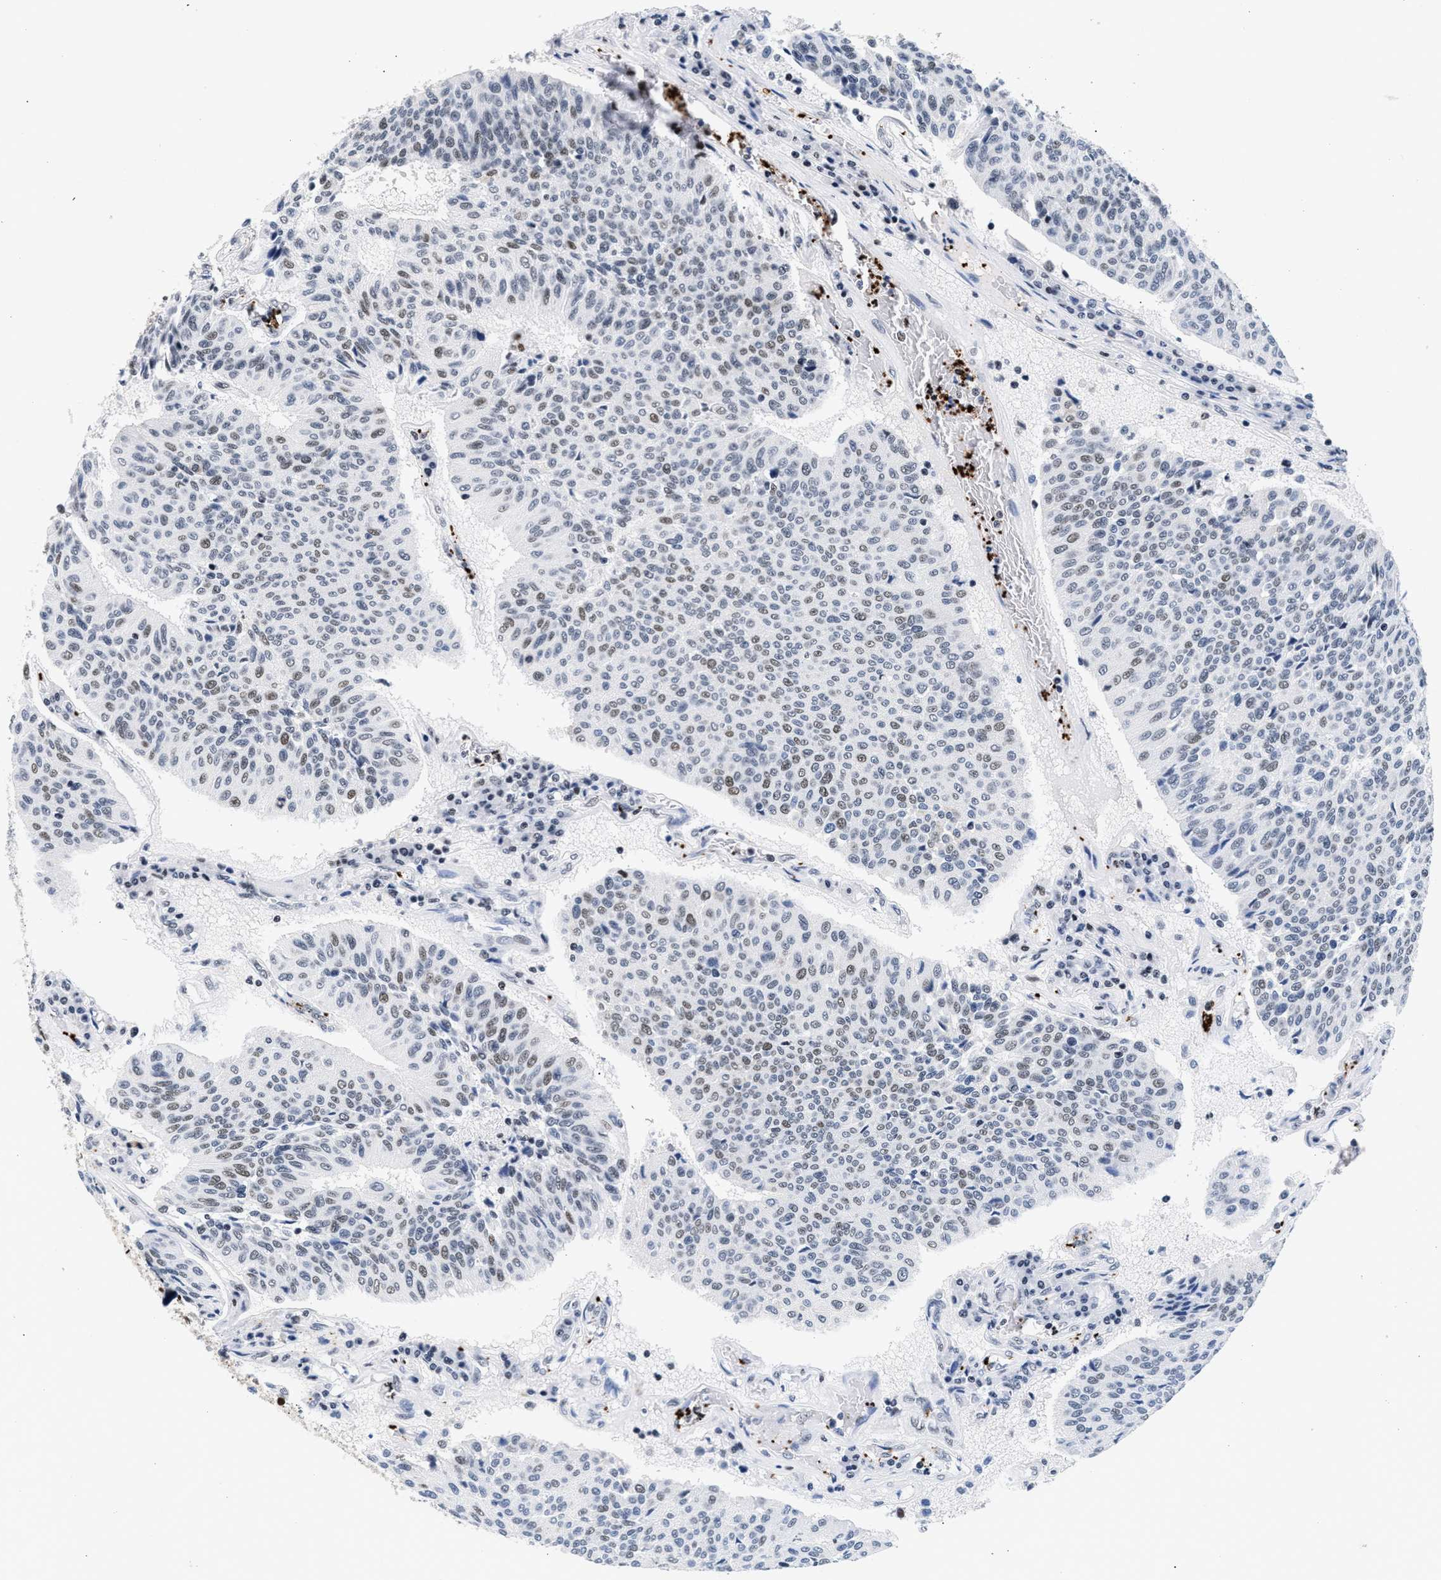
{"staining": {"intensity": "weak", "quantity": "25%-75%", "location": "nuclear"}, "tissue": "urothelial cancer", "cell_type": "Tumor cells", "image_type": "cancer", "snomed": [{"axis": "morphology", "description": "Urothelial carcinoma, High grade"}, {"axis": "topography", "description": "Urinary bladder"}], "caption": "Urothelial cancer stained for a protein reveals weak nuclear positivity in tumor cells. (DAB IHC, brown staining for protein, blue staining for nuclei).", "gene": "RAD21", "patient": {"sex": "male", "age": 66}}